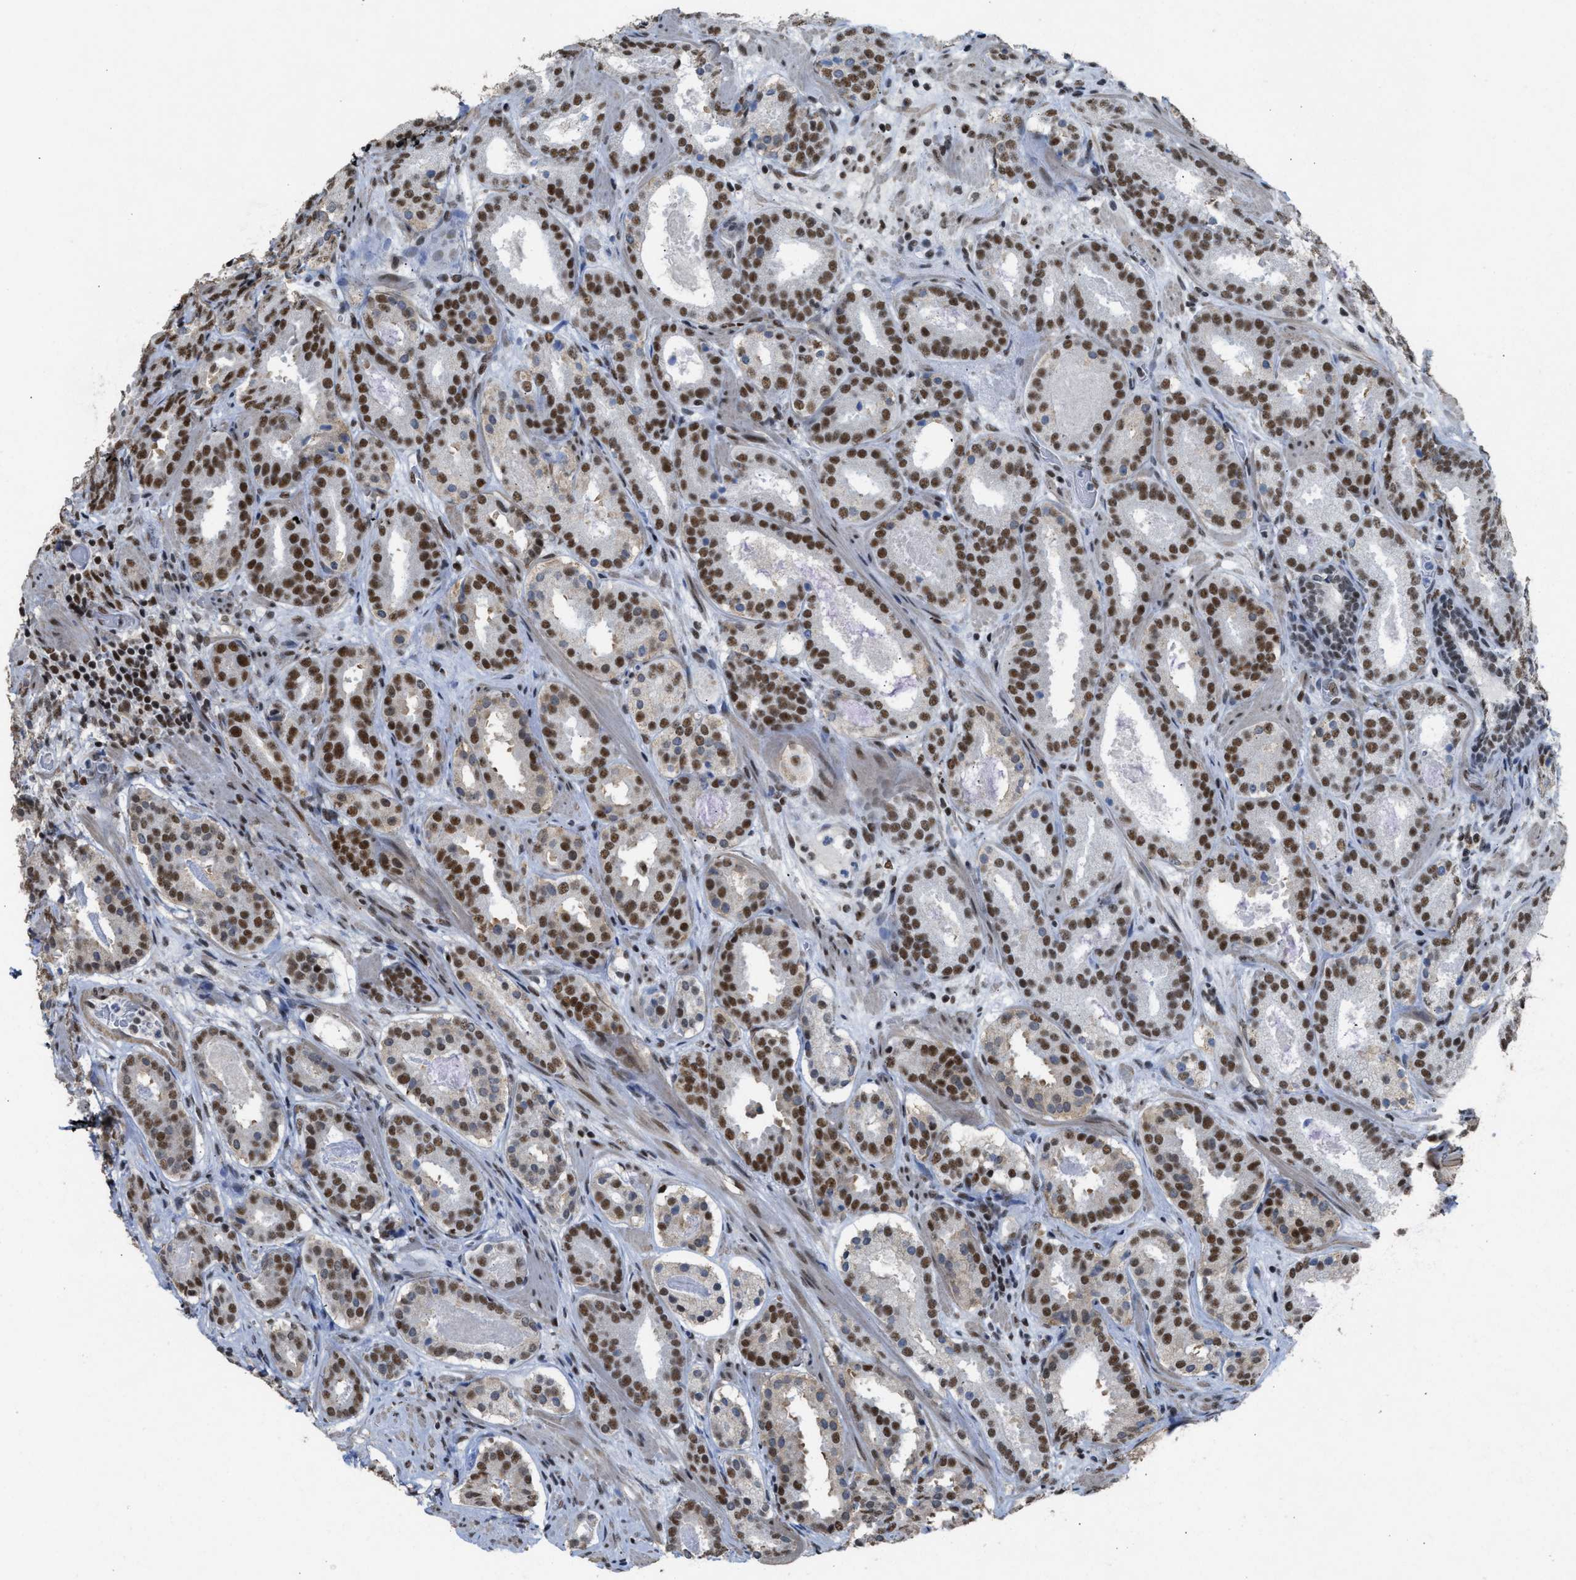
{"staining": {"intensity": "strong", "quantity": ">75%", "location": "nuclear"}, "tissue": "prostate cancer", "cell_type": "Tumor cells", "image_type": "cancer", "snomed": [{"axis": "morphology", "description": "Adenocarcinoma, Low grade"}, {"axis": "topography", "description": "Prostate"}], "caption": "Protein positivity by IHC shows strong nuclear staining in about >75% of tumor cells in prostate cancer.", "gene": "SCAF4", "patient": {"sex": "male", "age": 69}}